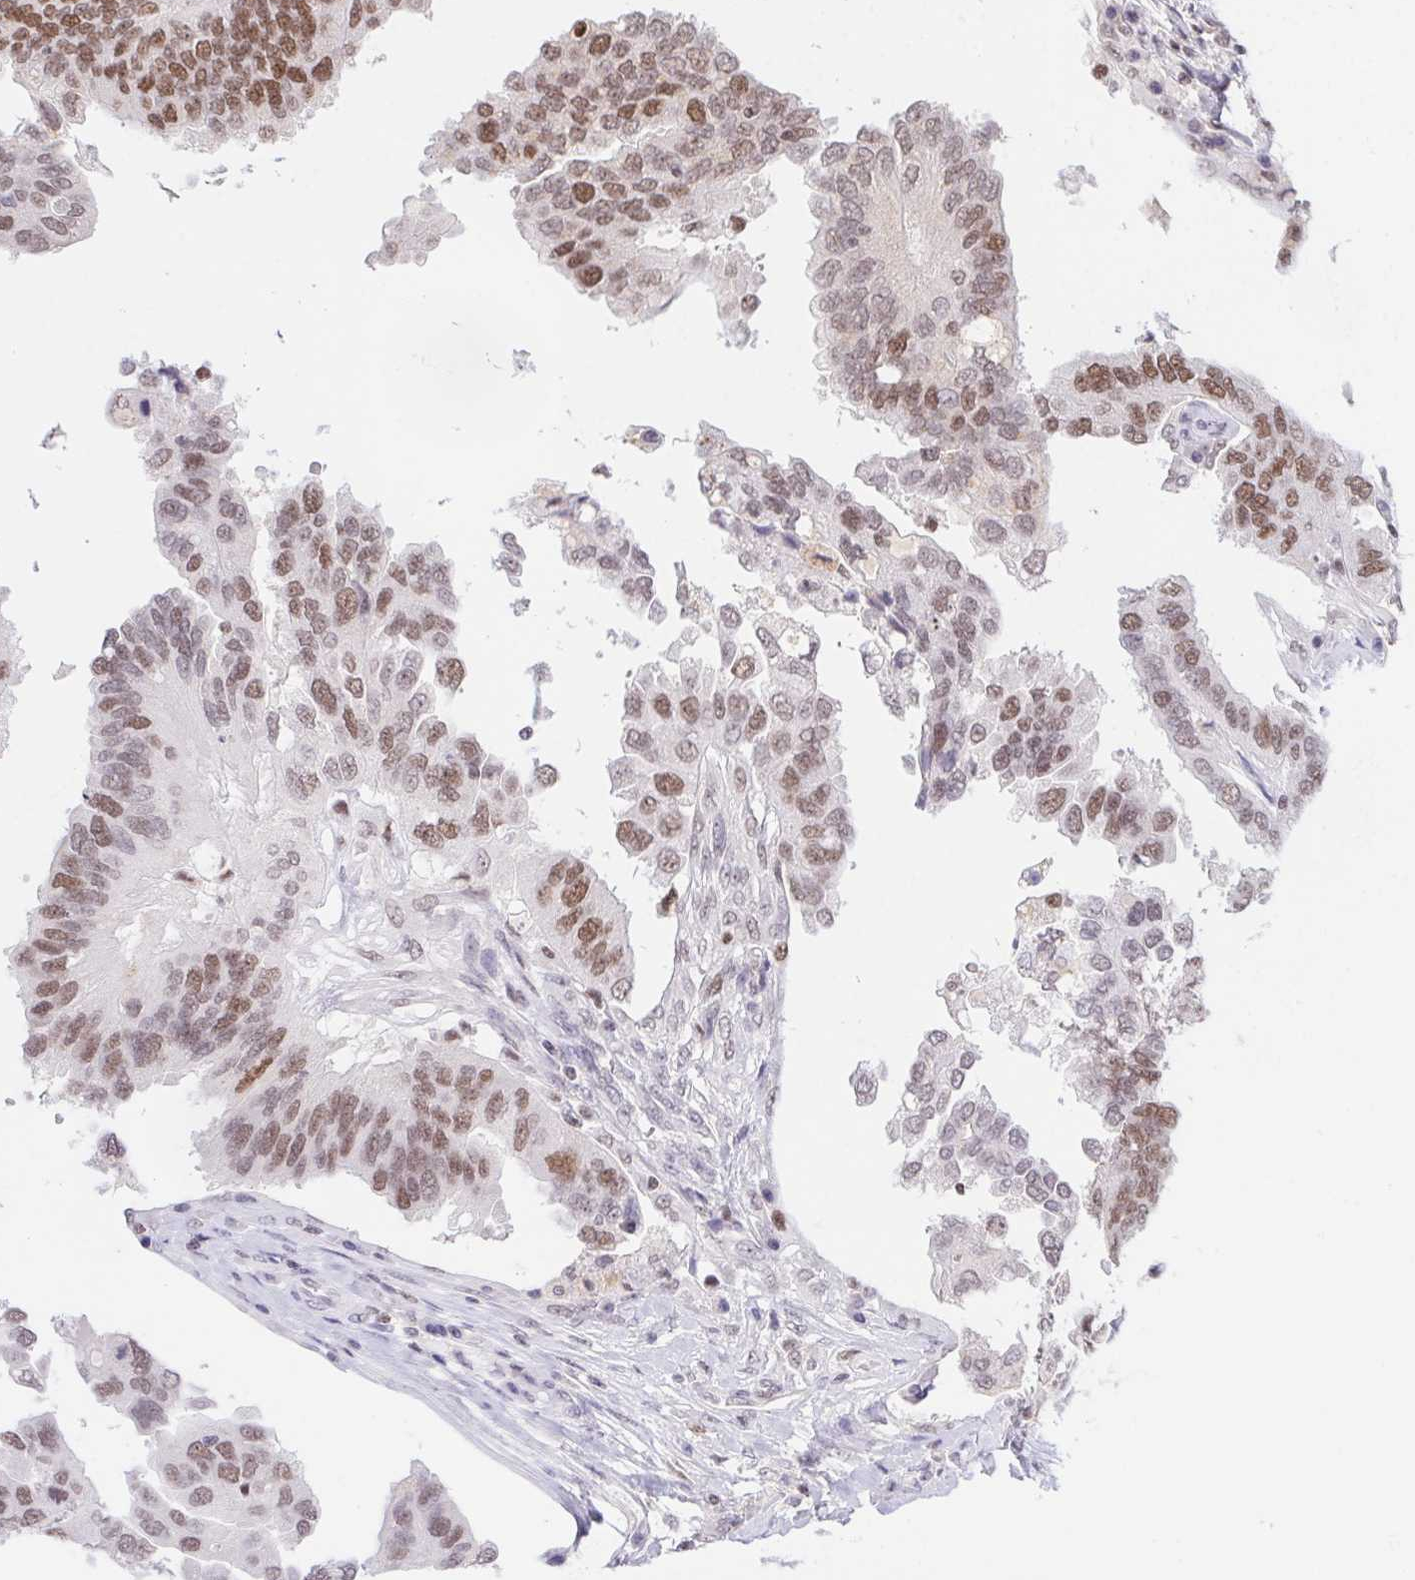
{"staining": {"intensity": "moderate", "quantity": ">75%", "location": "nuclear"}, "tissue": "ovarian cancer", "cell_type": "Tumor cells", "image_type": "cancer", "snomed": [{"axis": "morphology", "description": "Cystadenocarcinoma, serous, NOS"}, {"axis": "topography", "description": "Ovary"}], "caption": "An image of human serous cystadenocarcinoma (ovarian) stained for a protein shows moderate nuclear brown staining in tumor cells. Immunohistochemistry (ihc) stains the protein in brown and the nuclei are stained blue.", "gene": "POLD3", "patient": {"sex": "female", "age": 79}}